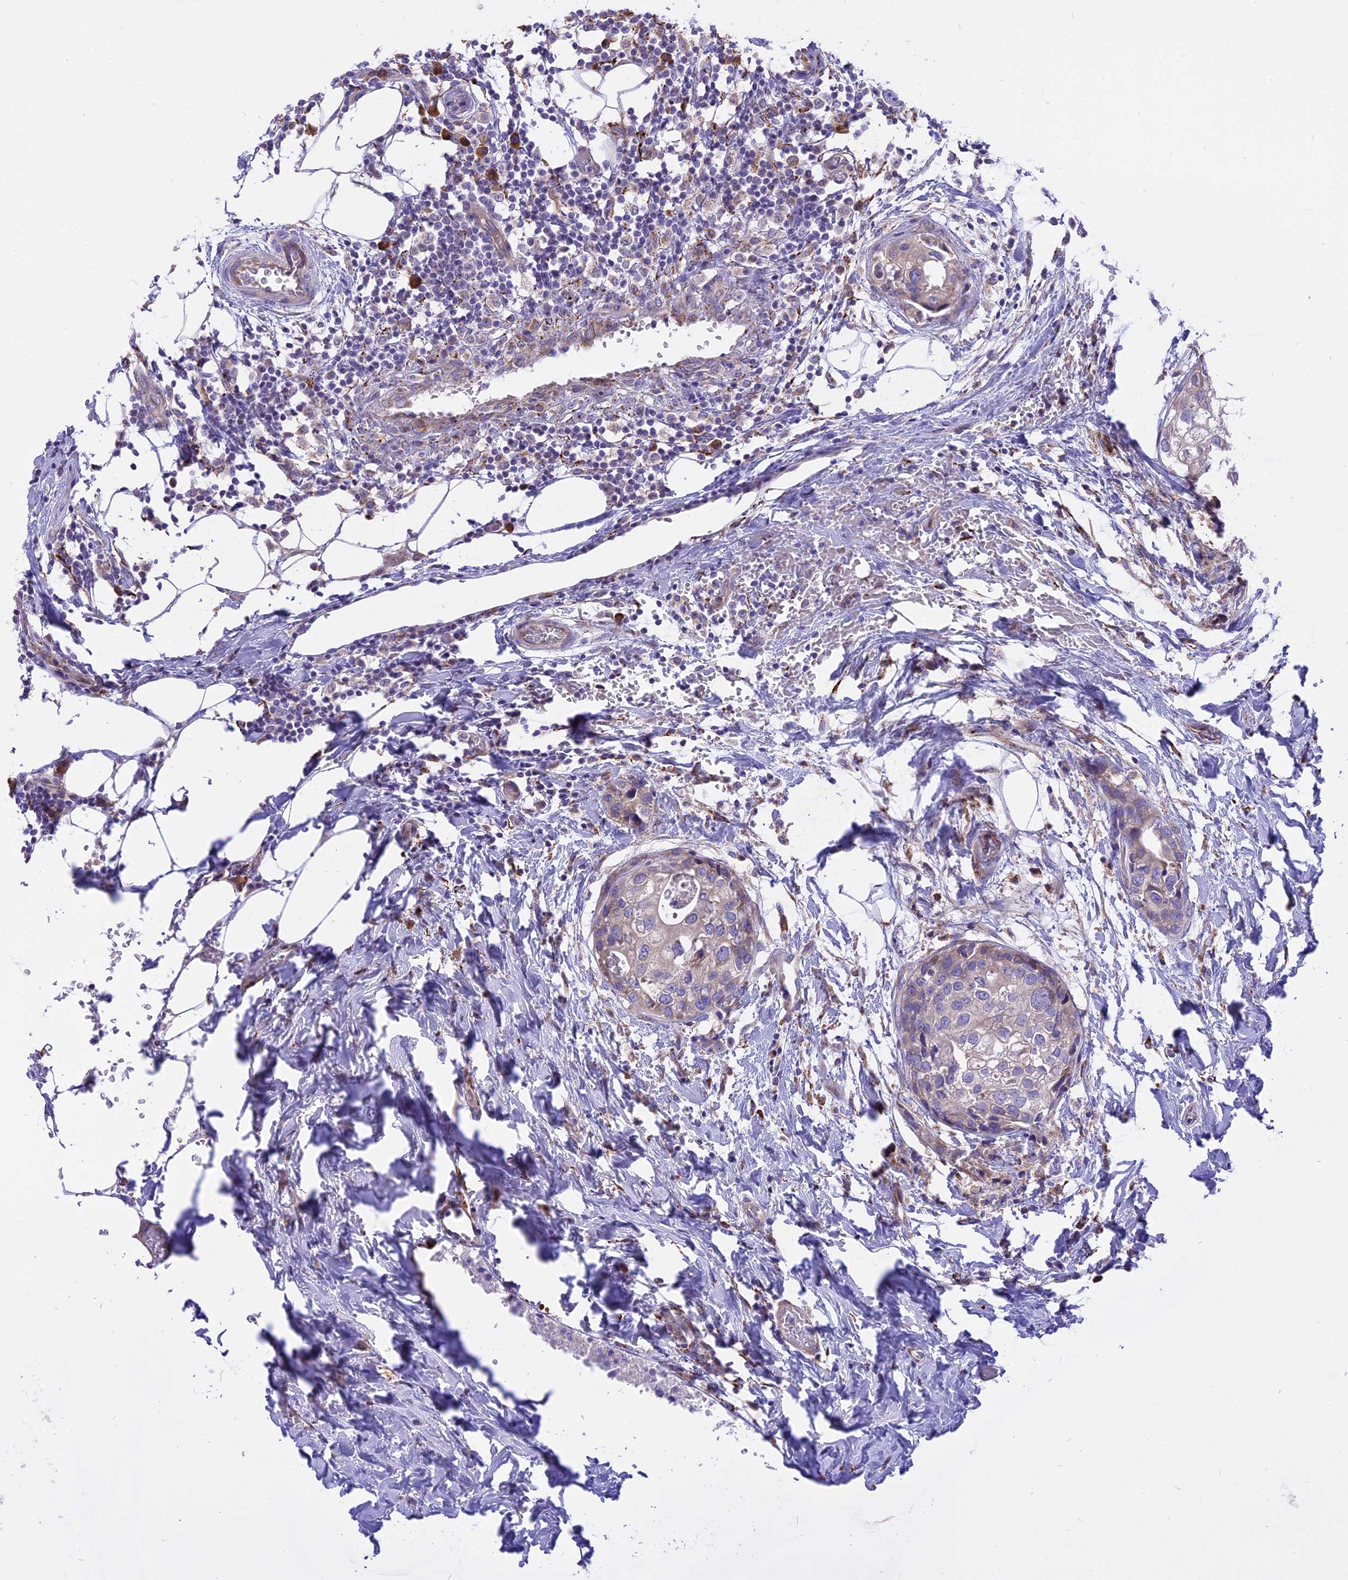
{"staining": {"intensity": "weak", "quantity": "<25%", "location": "cytoplasmic/membranous"}, "tissue": "urothelial cancer", "cell_type": "Tumor cells", "image_type": "cancer", "snomed": [{"axis": "morphology", "description": "Urothelial carcinoma, High grade"}, {"axis": "topography", "description": "Urinary bladder"}], "caption": "High magnification brightfield microscopy of urothelial cancer stained with DAB (brown) and counterstained with hematoxylin (blue): tumor cells show no significant positivity. (DAB immunohistochemistry visualized using brightfield microscopy, high magnification).", "gene": "ARMCX6", "patient": {"sex": "male", "age": 64}}